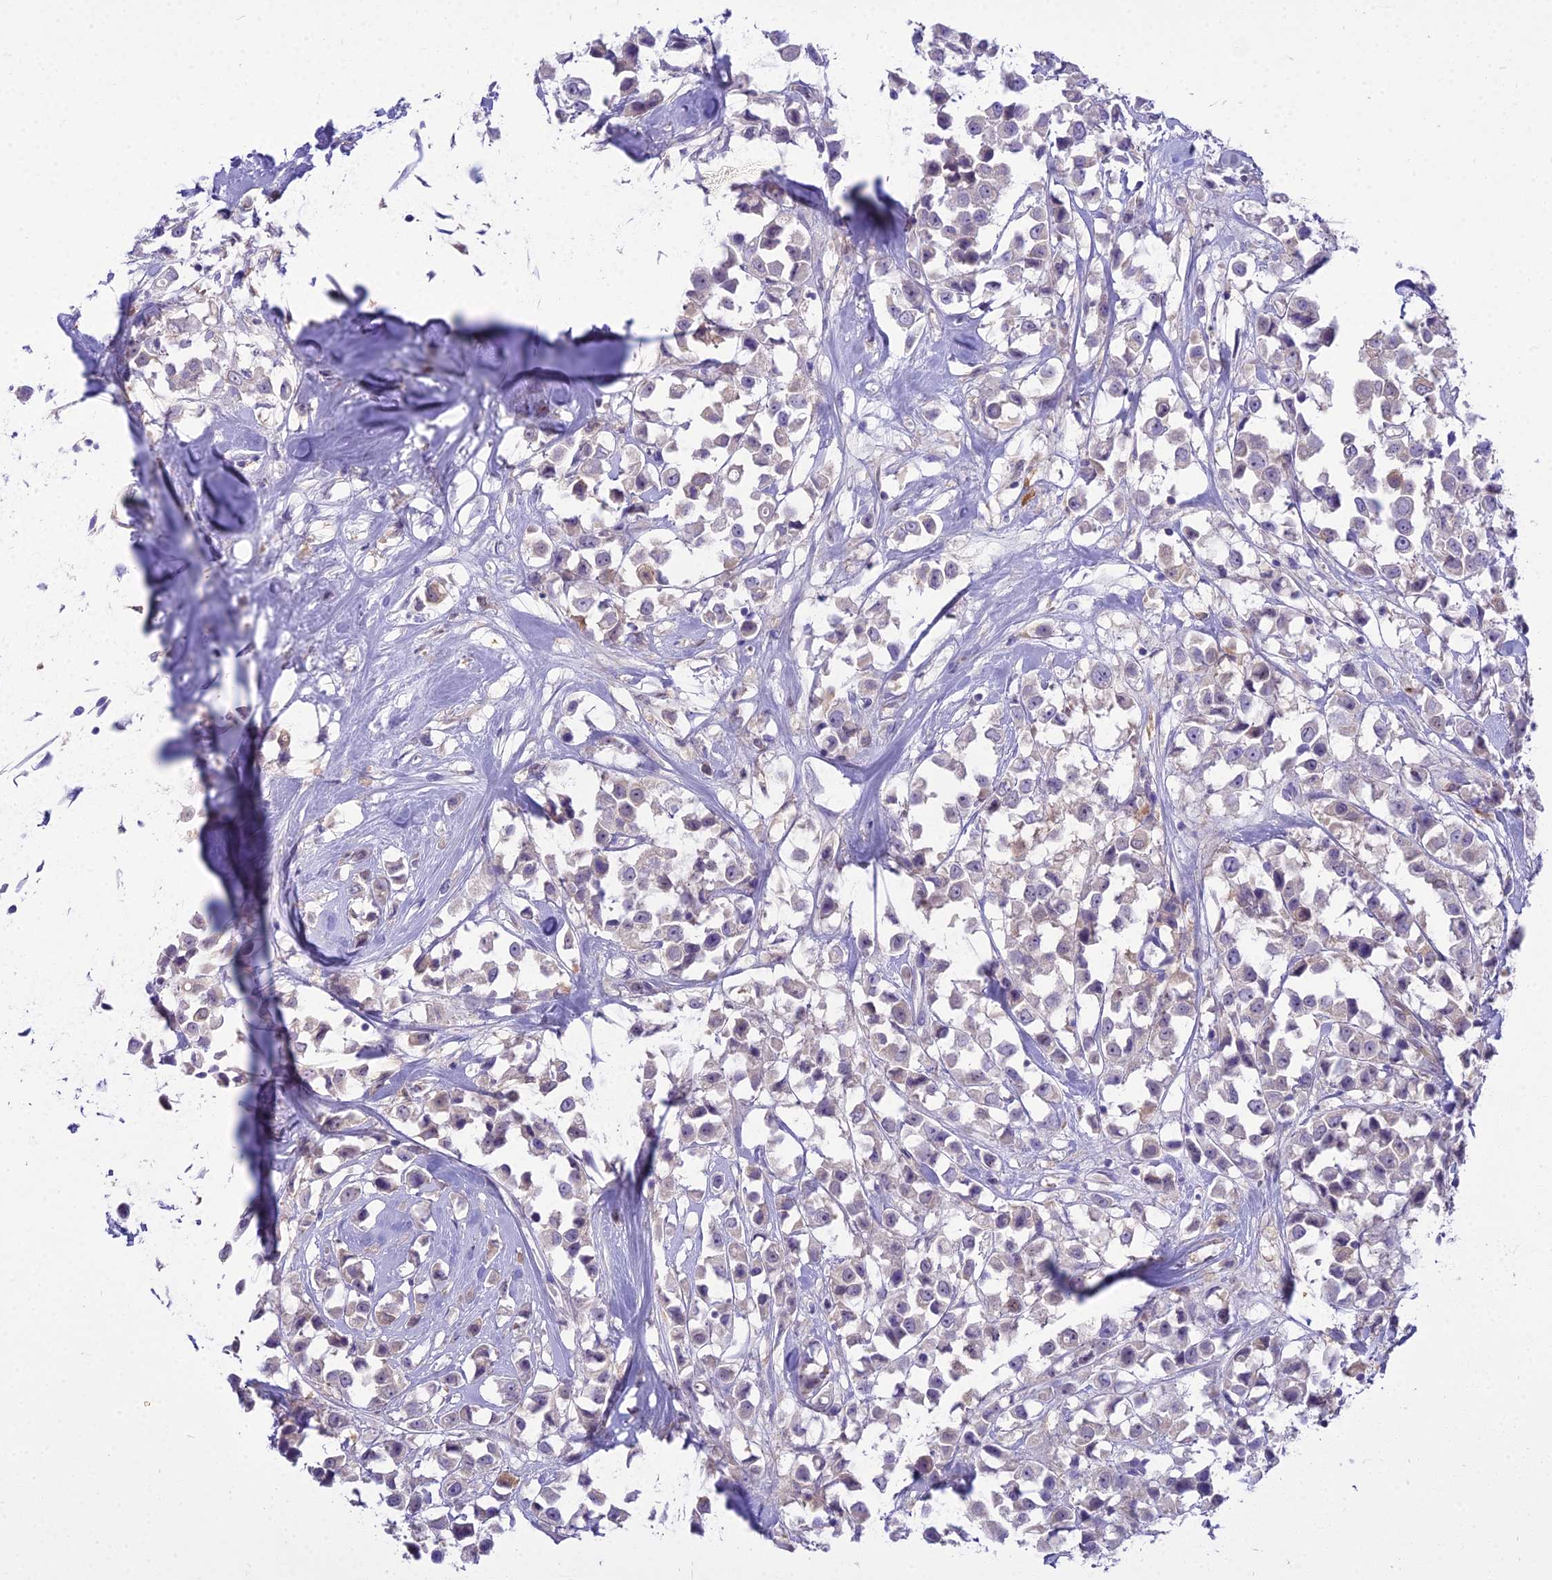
{"staining": {"intensity": "negative", "quantity": "none", "location": "none"}, "tissue": "breast cancer", "cell_type": "Tumor cells", "image_type": "cancer", "snomed": [{"axis": "morphology", "description": "Duct carcinoma"}, {"axis": "topography", "description": "Breast"}], "caption": "DAB immunohistochemical staining of breast cancer exhibits no significant positivity in tumor cells. (Immunohistochemistry, brightfield microscopy, high magnification).", "gene": "BLNK", "patient": {"sex": "female", "age": 61}}